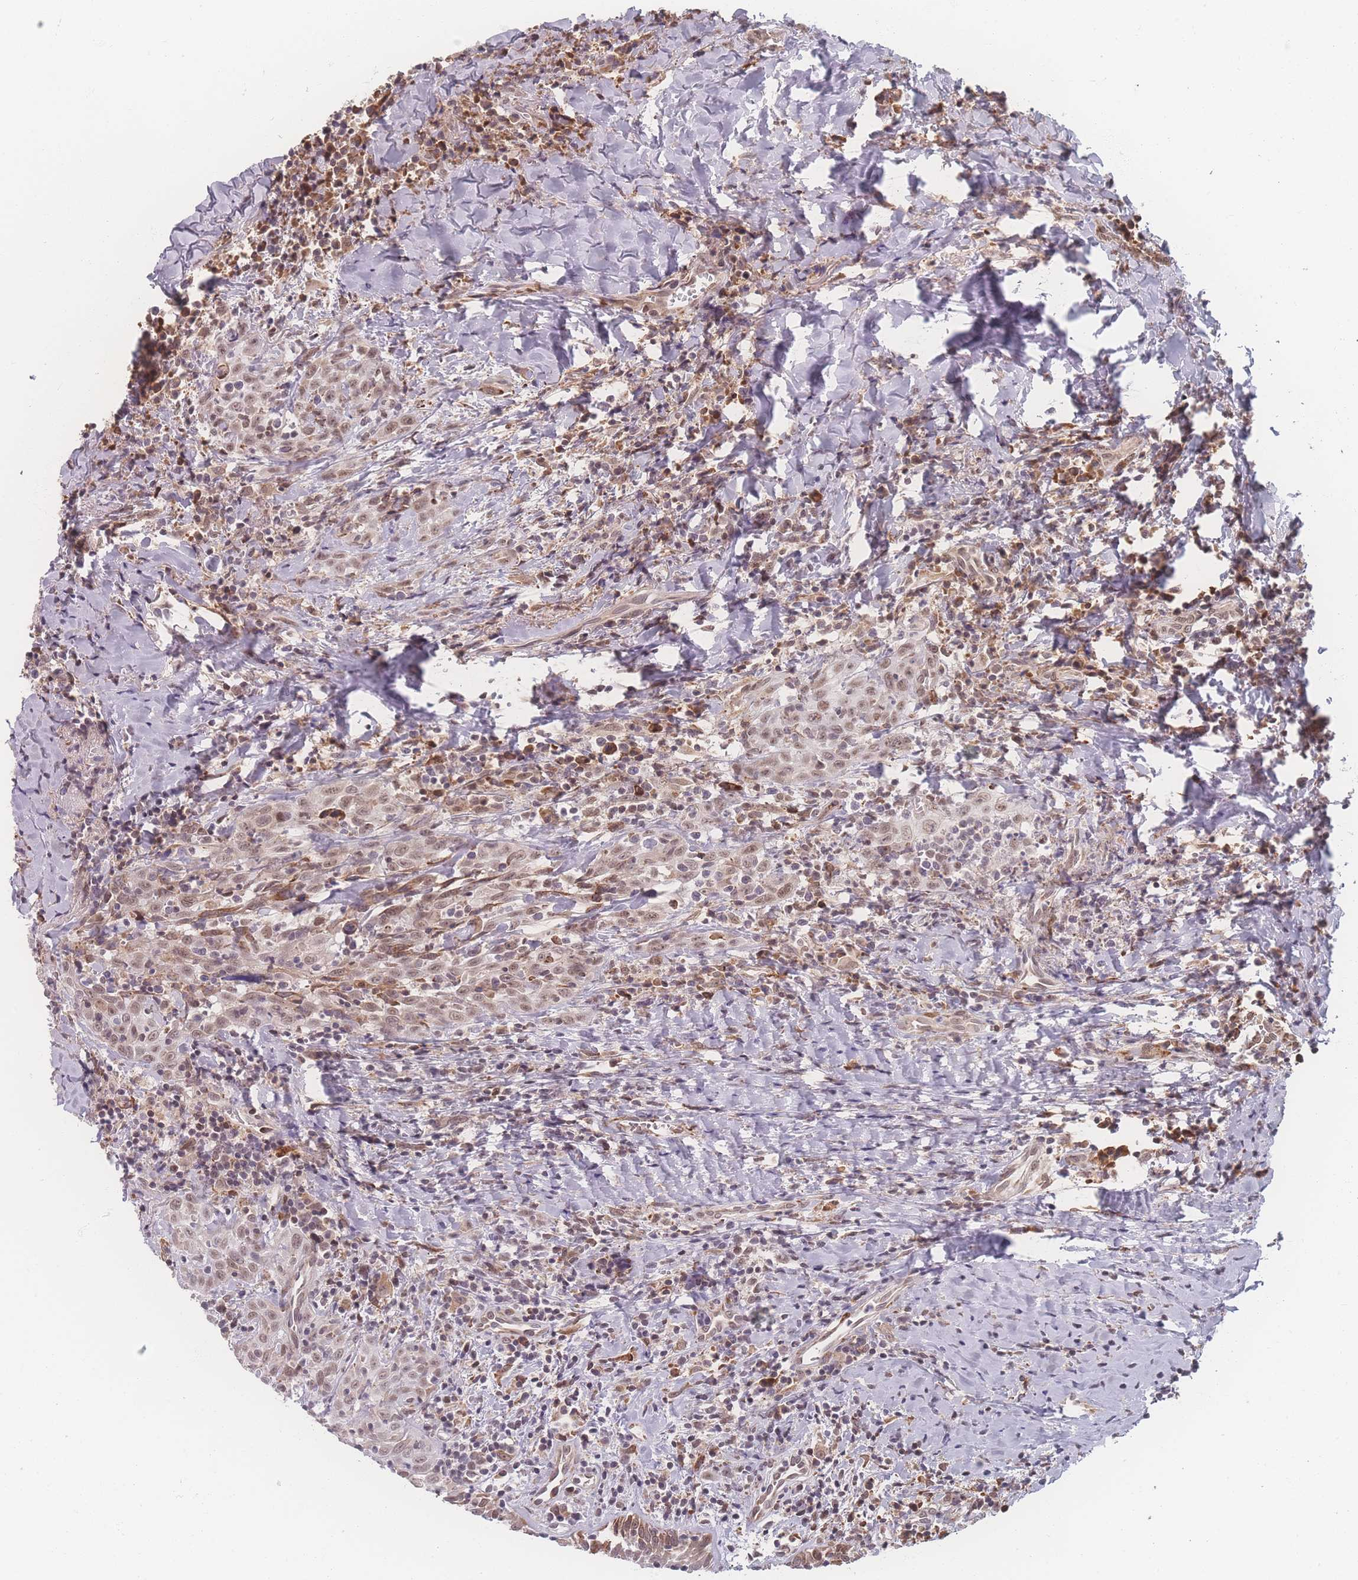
{"staining": {"intensity": "moderate", "quantity": ">75%", "location": "nuclear"}, "tissue": "head and neck cancer", "cell_type": "Tumor cells", "image_type": "cancer", "snomed": [{"axis": "morphology", "description": "Squamous cell carcinoma, NOS"}, {"axis": "topography", "description": "Head-Neck"}], "caption": "High-power microscopy captured an immunohistochemistry (IHC) image of head and neck cancer (squamous cell carcinoma), revealing moderate nuclear expression in about >75% of tumor cells. The staining is performed using DAB brown chromogen to label protein expression. The nuclei are counter-stained blue using hematoxylin.", "gene": "ZC3H13", "patient": {"sex": "female", "age": 70}}